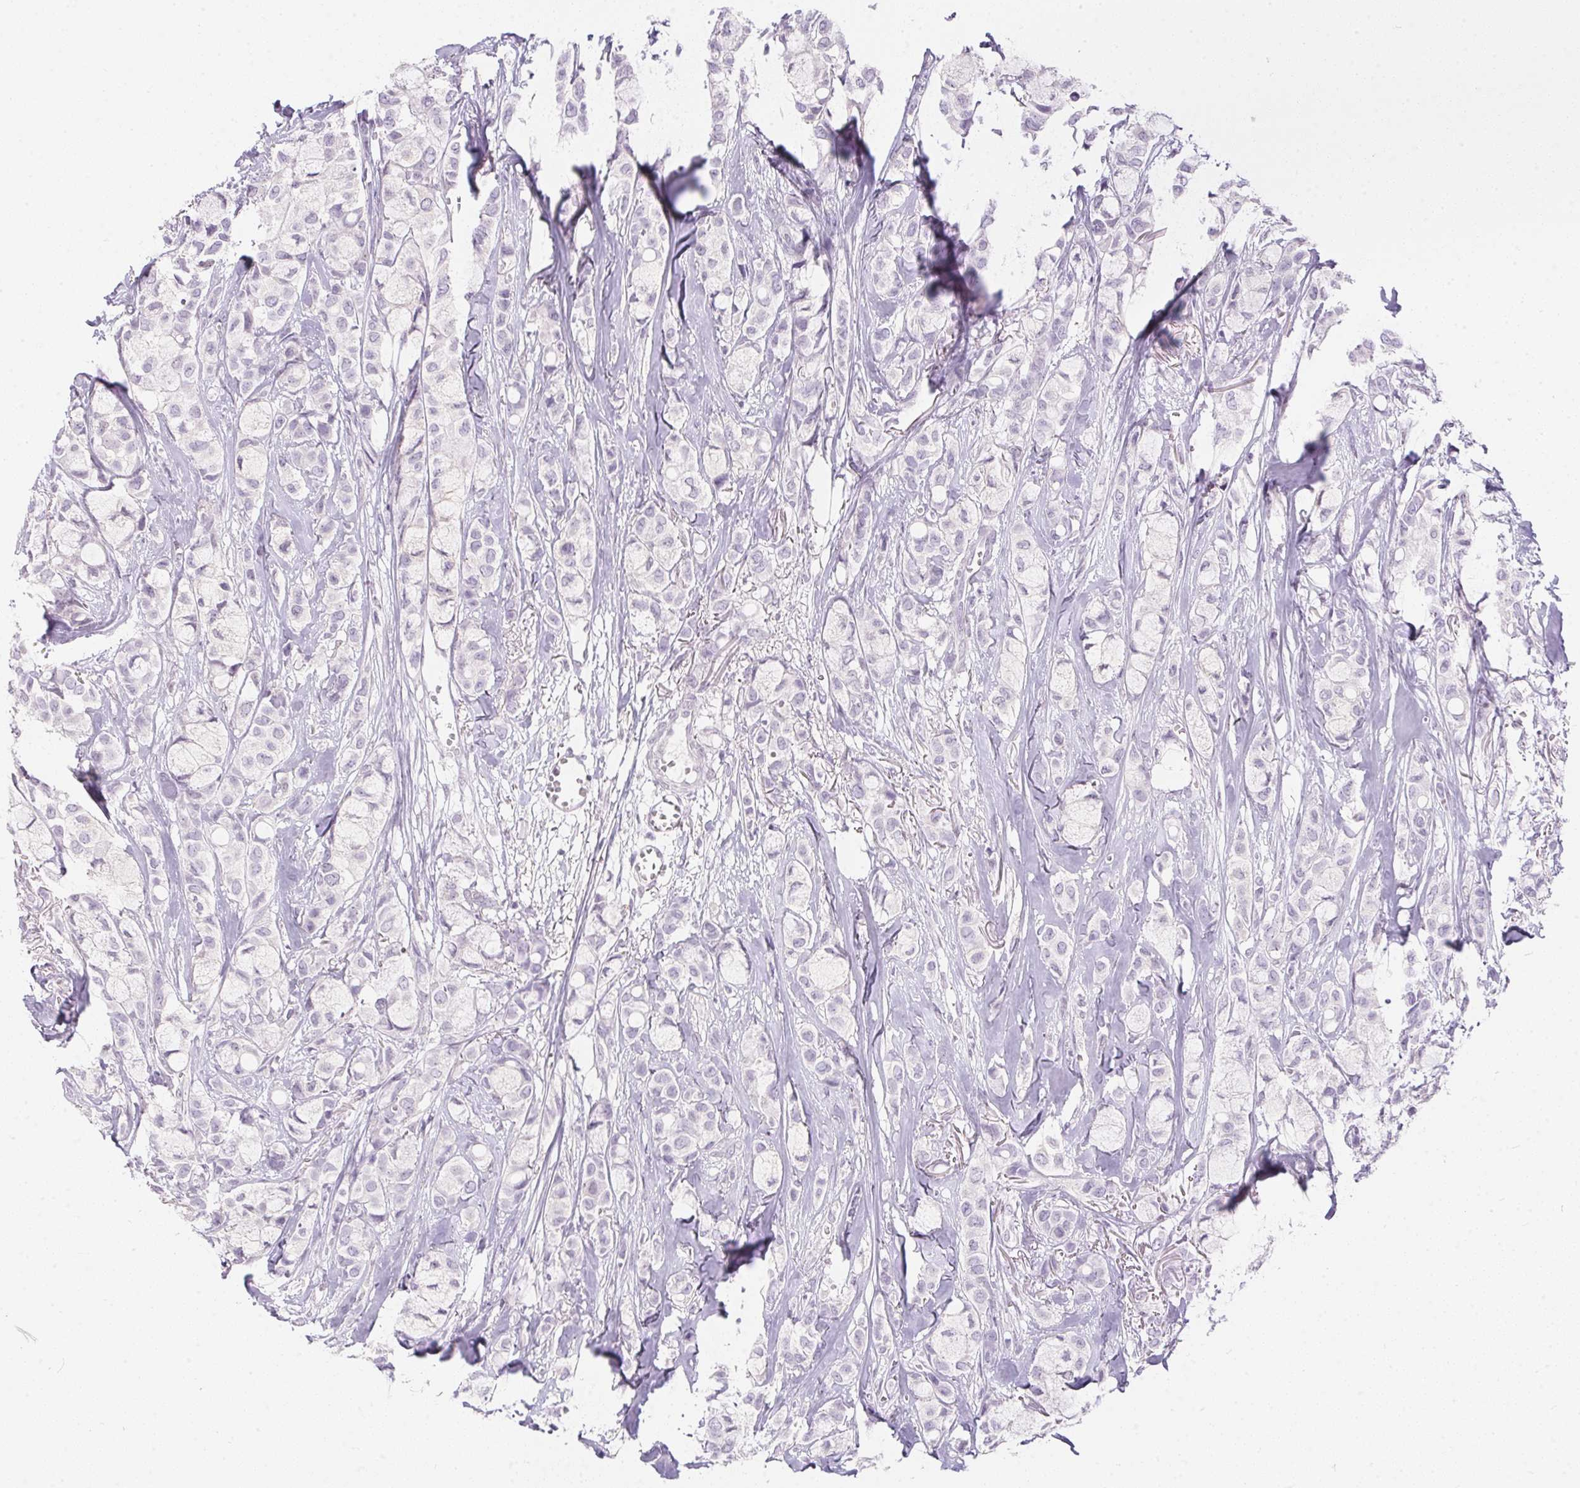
{"staining": {"intensity": "negative", "quantity": "none", "location": "none"}, "tissue": "breast cancer", "cell_type": "Tumor cells", "image_type": "cancer", "snomed": [{"axis": "morphology", "description": "Duct carcinoma"}, {"axis": "topography", "description": "Breast"}], "caption": "Immunohistochemistry (IHC) image of breast intraductal carcinoma stained for a protein (brown), which exhibits no staining in tumor cells. The staining was performed using DAB to visualize the protein expression in brown, while the nuclei were stained in blue with hematoxylin (Magnification: 20x).", "gene": "GBP6", "patient": {"sex": "female", "age": 85}}